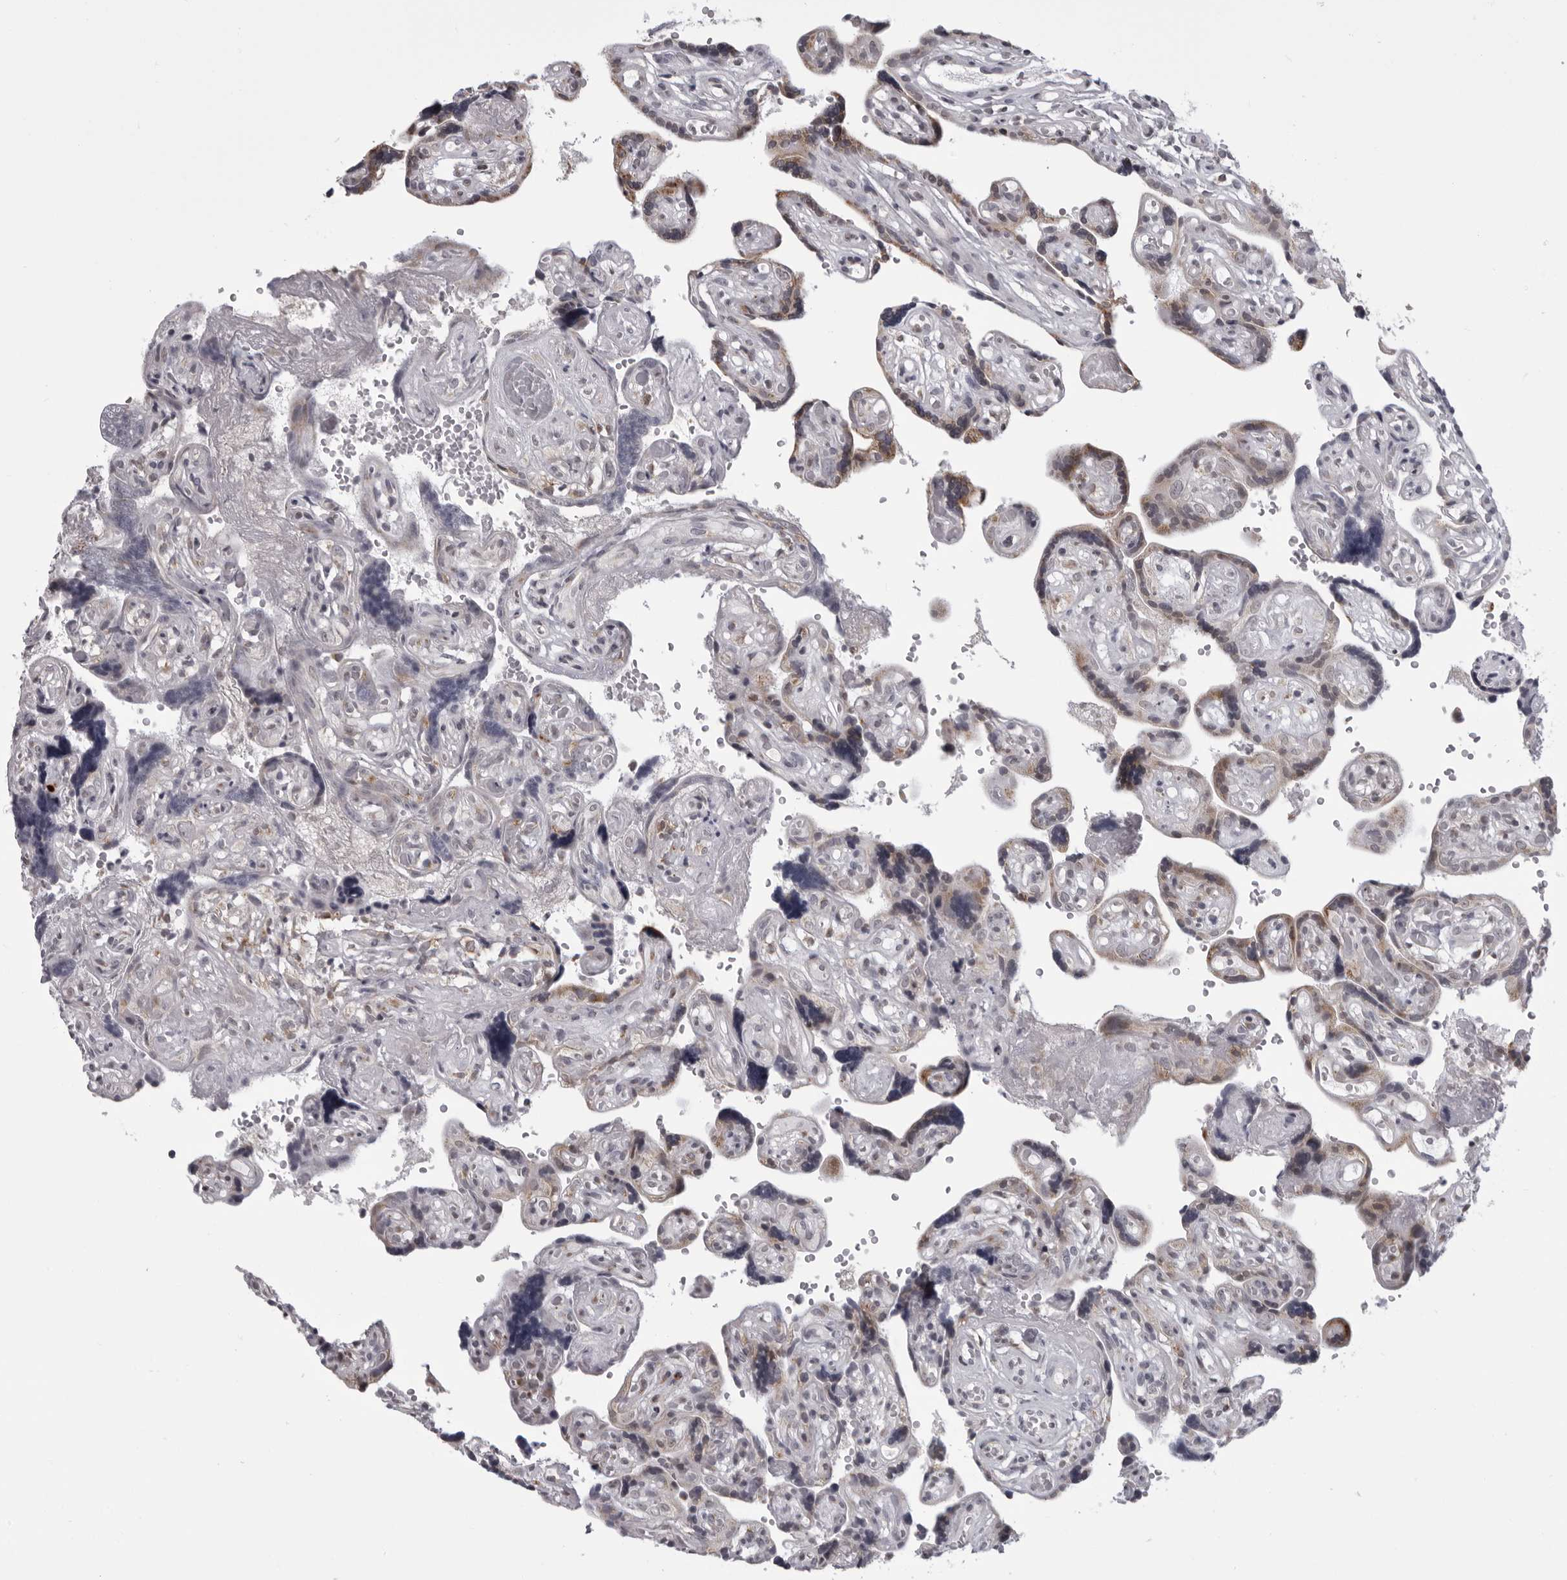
{"staining": {"intensity": "moderate", "quantity": "<25%", "location": "cytoplasmic/membranous"}, "tissue": "placenta", "cell_type": "Decidual cells", "image_type": "normal", "snomed": [{"axis": "morphology", "description": "Normal tissue, NOS"}, {"axis": "topography", "description": "Placenta"}], "caption": "Immunohistochemical staining of normal human placenta exhibits moderate cytoplasmic/membranous protein staining in approximately <25% of decidual cells. (brown staining indicates protein expression, while blue staining denotes nuclei).", "gene": "RTCA", "patient": {"sex": "female", "age": 30}}